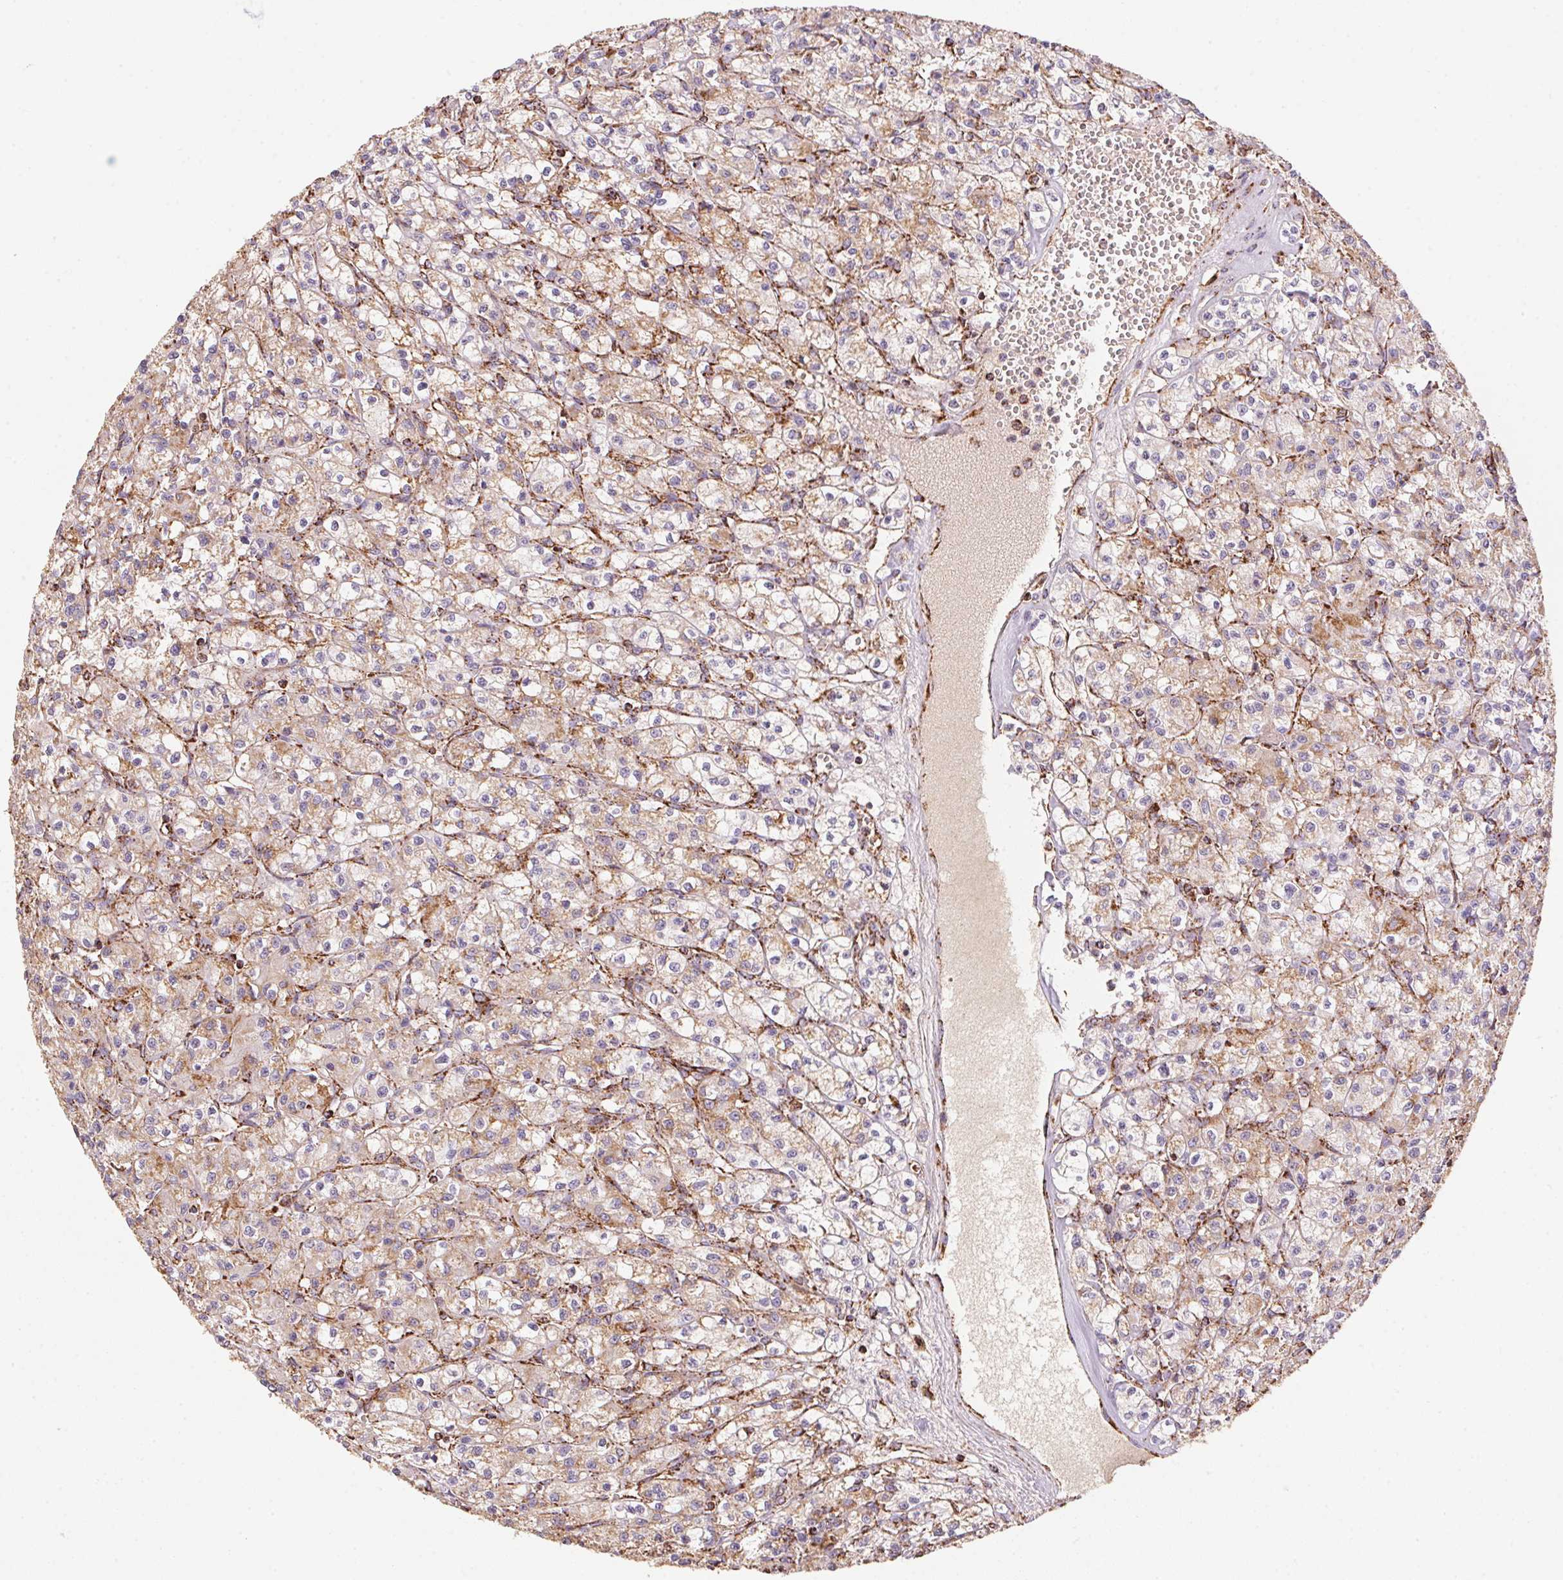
{"staining": {"intensity": "weak", "quantity": ">75%", "location": "cytoplasmic/membranous"}, "tissue": "renal cancer", "cell_type": "Tumor cells", "image_type": "cancer", "snomed": [{"axis": "morphology", "description": "Adenocarcinoma, NOS"}, {"axis": "topography", "description": "Kidney"}], "caption": "DAB (3,3'-diaminobenzidine) immunohistochemical staining of human adenocarcinoma (renal) demonstrates weak cytoplasmic/membranous protein positivity in about >75% of tumor cells. (Brightfield microscopy of DAB IHC at high magnification).", "gene": "NDUFS2", "patient": {"sex": "female", "age": 70}}